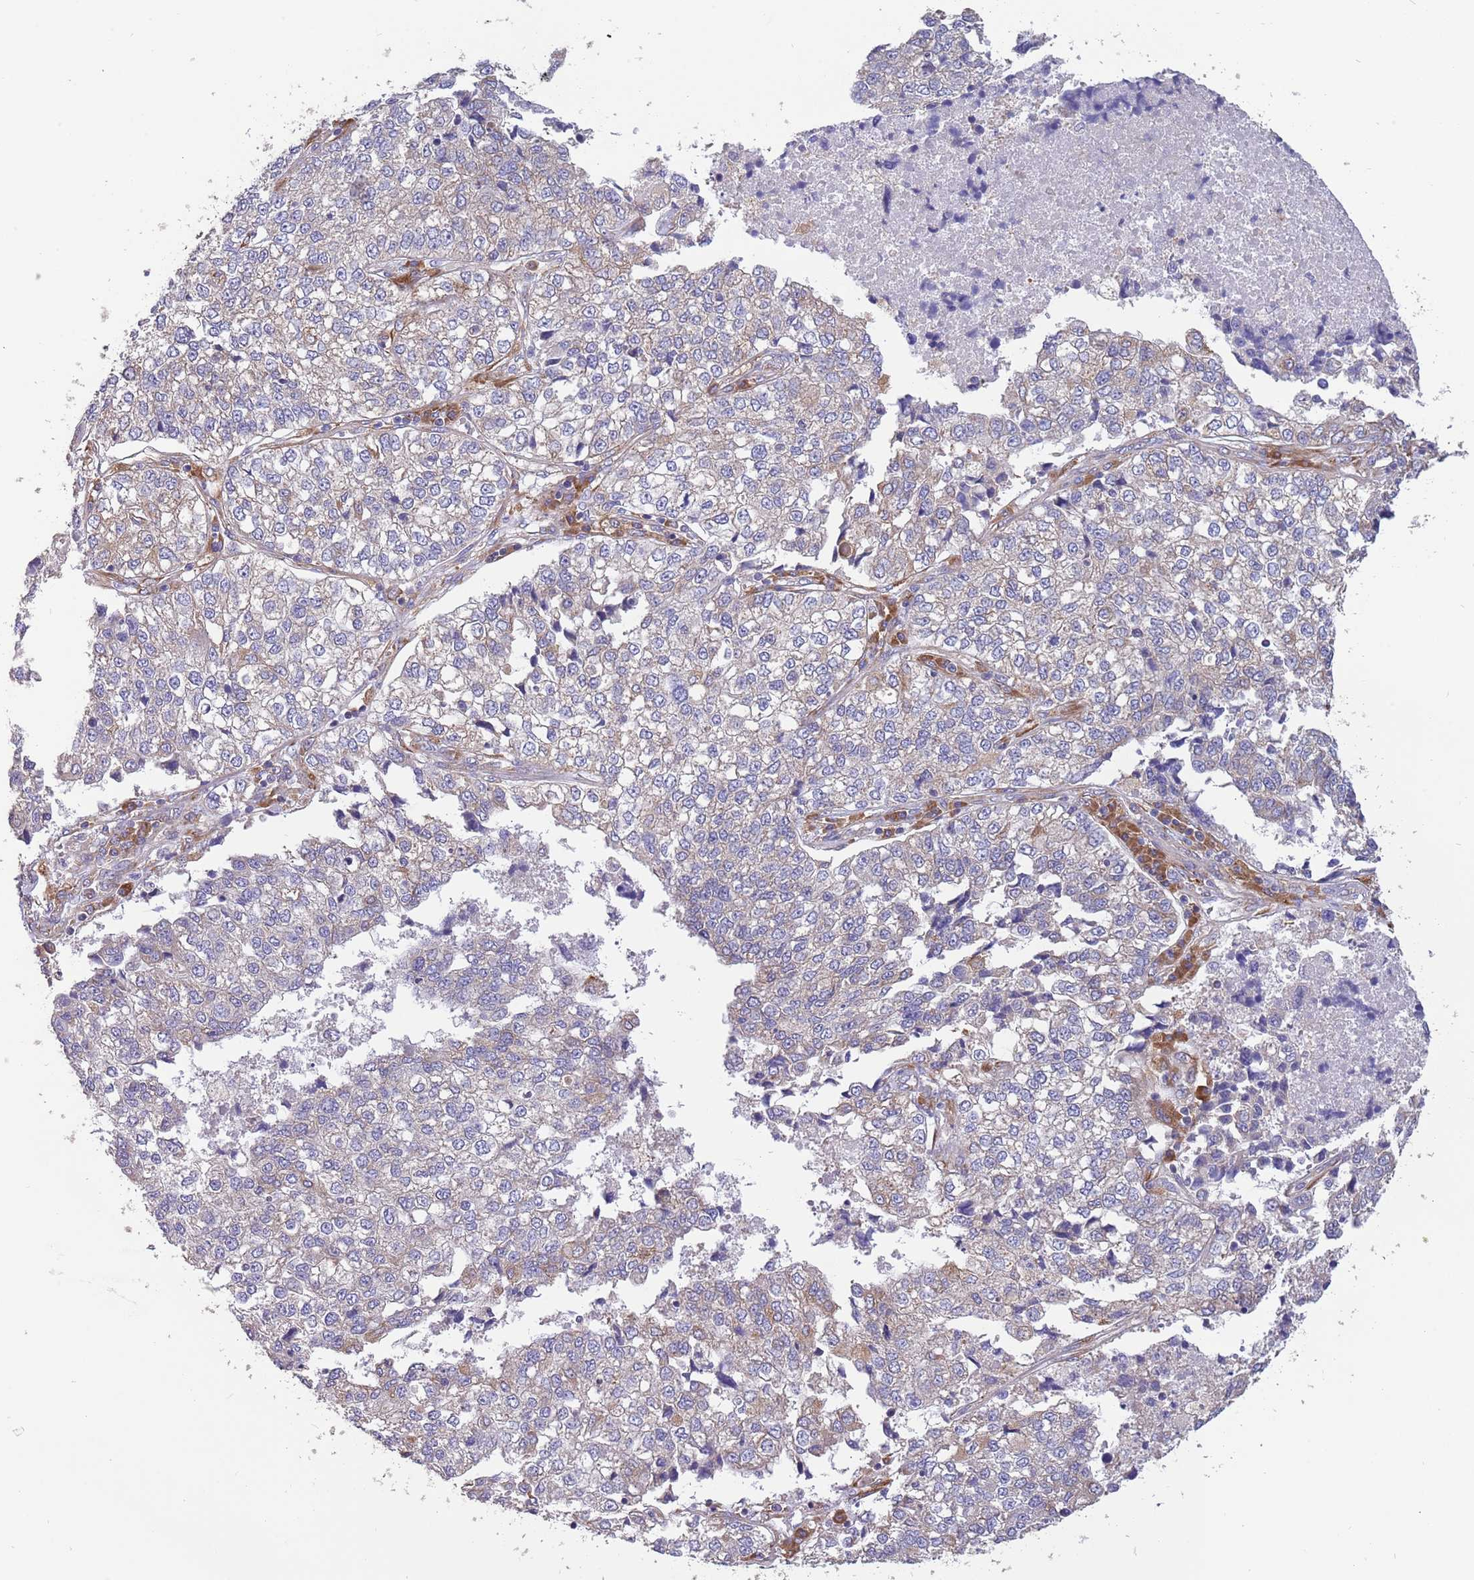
{"staining": {"intensity": "negative", "quantity": "none", "location": "none"}, "tissue": "lung cancer", "cell_type": "Tumor cells", "image_type": "cancer", "snomed": [{"axis": "morphology", "description": "Adenocarcinoma, NOS"}, {"axis": "topography", "description": "Lung"}], "caption": "Micrograph shows no protein positivity in tumor cells of lung cancer (adenocarcinoma) tissue.", "gene": "ARMCX6", "patient": {"sex": "male", "age": 49}}